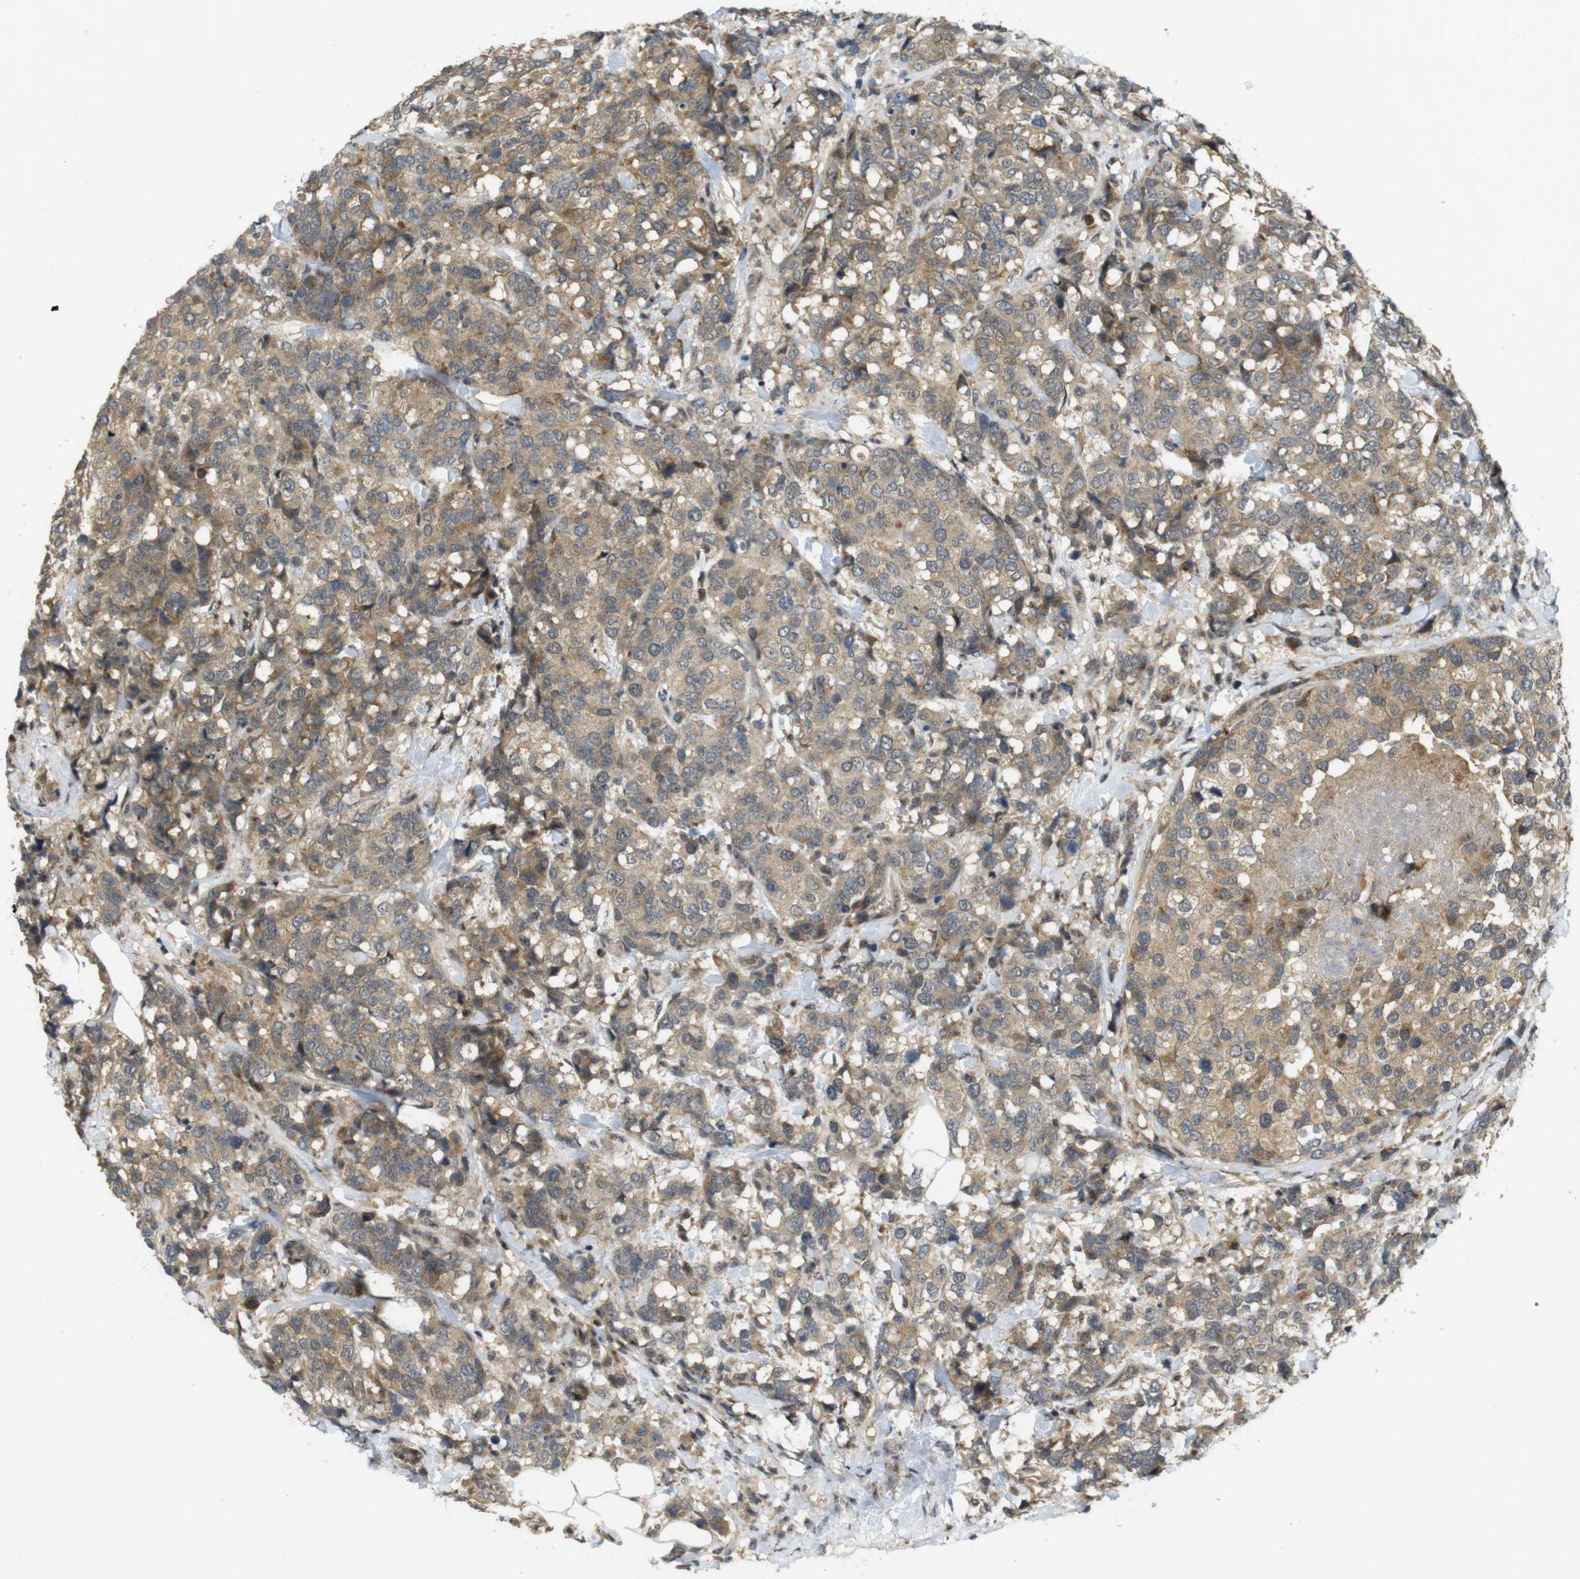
{"staining": {"intensity": "moderate", "quantity": ">75%", "location": "cytoplasmic/membranous"}, "tissue": "breast cancer", "cell_type": "Tumor cells", "image_type": "cancer", "snomed": [{"axis": "morphology", "description": "Lobular carcinoma"}, {"axis": "topography", "description": "Breast"}], "caption": "DAB (3,3'-diaminobenzidine) immunohistochemical staining of breast lobular carcinoma demonstrates moderate cytoplasmic/membranous protein positivity in about >75% of tumor cells. The staining is performed using DAB brown chromogen to label protein expression. The nuclei are counter-stained blue using hematoxylin.", "gene": "TMX3", "patient": {"sex": "female", "age": 59}}